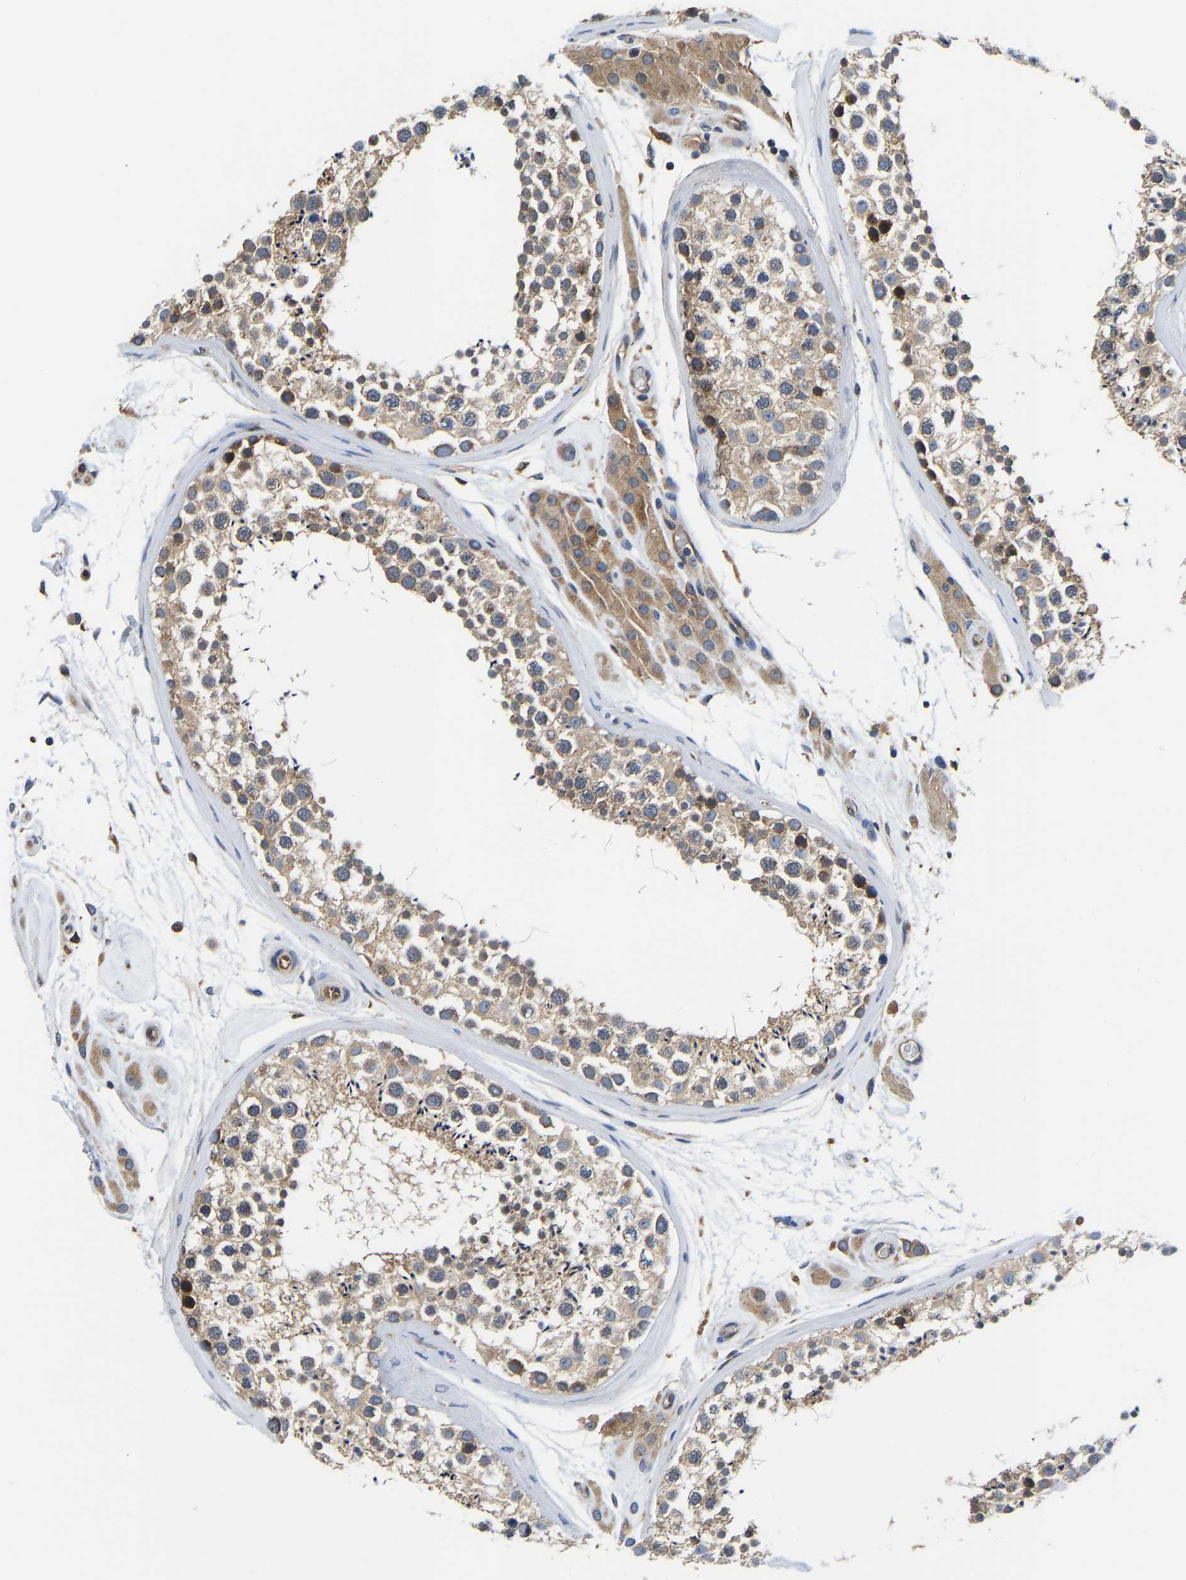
{"staining": {"intensity": "moderate", "quantity": ">75%", "location": "cytoplasmic/membranous"}, "tissue": "testis", "cell_type": "Cells in seminiferous ducts", "image_type": "normal", "snomed": [{"axis": "morphology", "description": "Normal tissue, NOS"}, {"axis": "topography", "description": "Testis"}], "caption": "Moderate cytoplasmic/membranous expression is present in about >75% of cells in seminiferous ducts in normal testis.", "gene": "FLNB", "patient": {"sex": "male", "age": 46}}